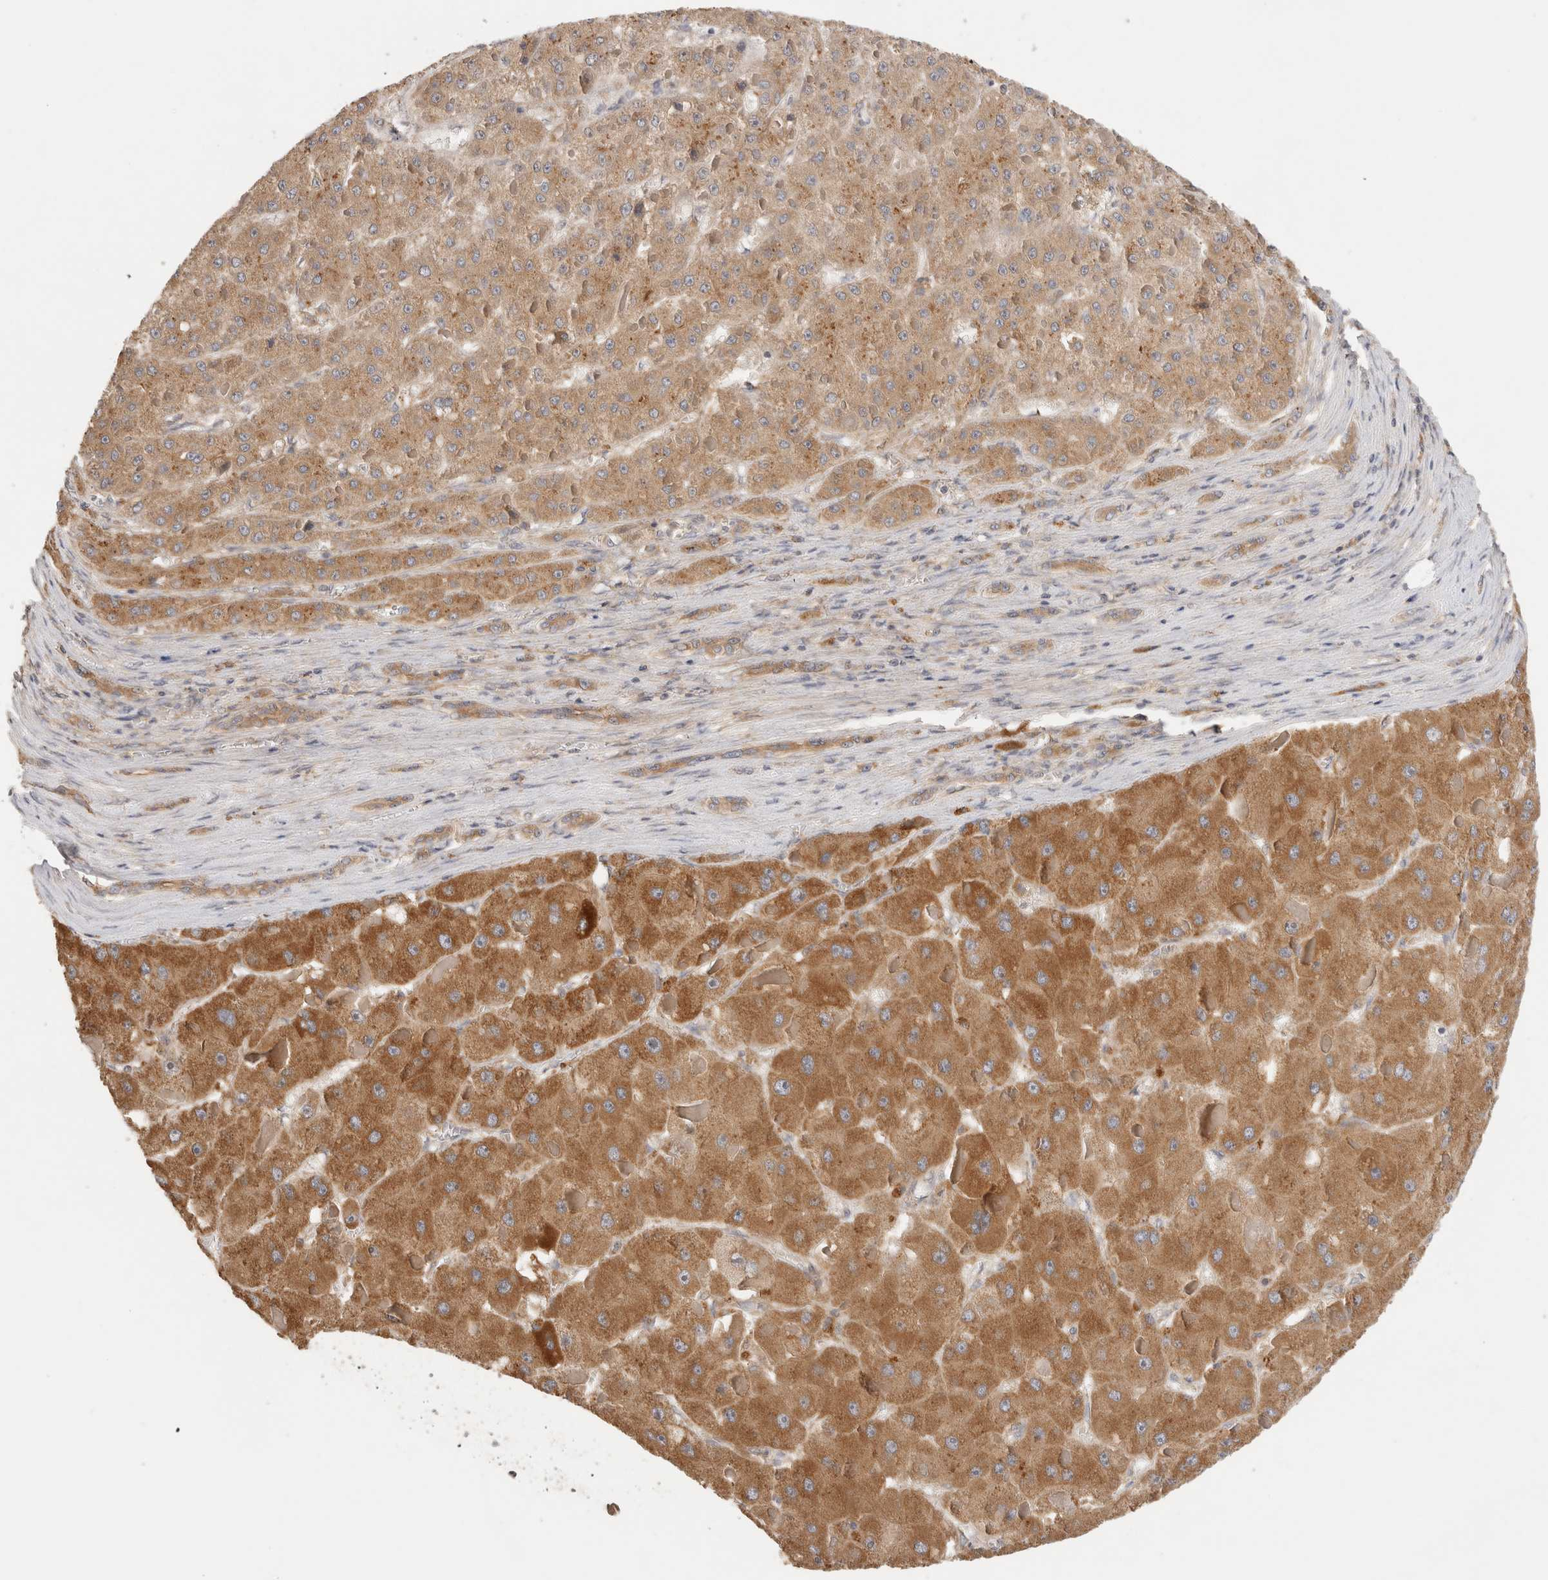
{"staining": {"intensity": "moderate", "quantity": ">75%", "location": "cytoplasmic/membranous"}, "tissue": "liver cancer", "cell_type": "Tumor cells", "image_type": "cancer", "snomed": [{"axis": "morphology", "description": "Carcinoma, Hepatocellular, NOS"}, {"axis": "topography", "description": "Liver"}], "caption": "Immunohistochemical staining of hepatocellular carcinoma (liver) reveals moderate cytoplasmic/membranous protein expression in approximately >75% of tumor cells. The staining is performed using DAB (3,3'-diaminobenzidine) brown chromogen to label protein expression. The nuclei are counter-stained blue using hematoxylin.", "gene": "SGK3", "patient": {"sex": "female", "age": 73}}